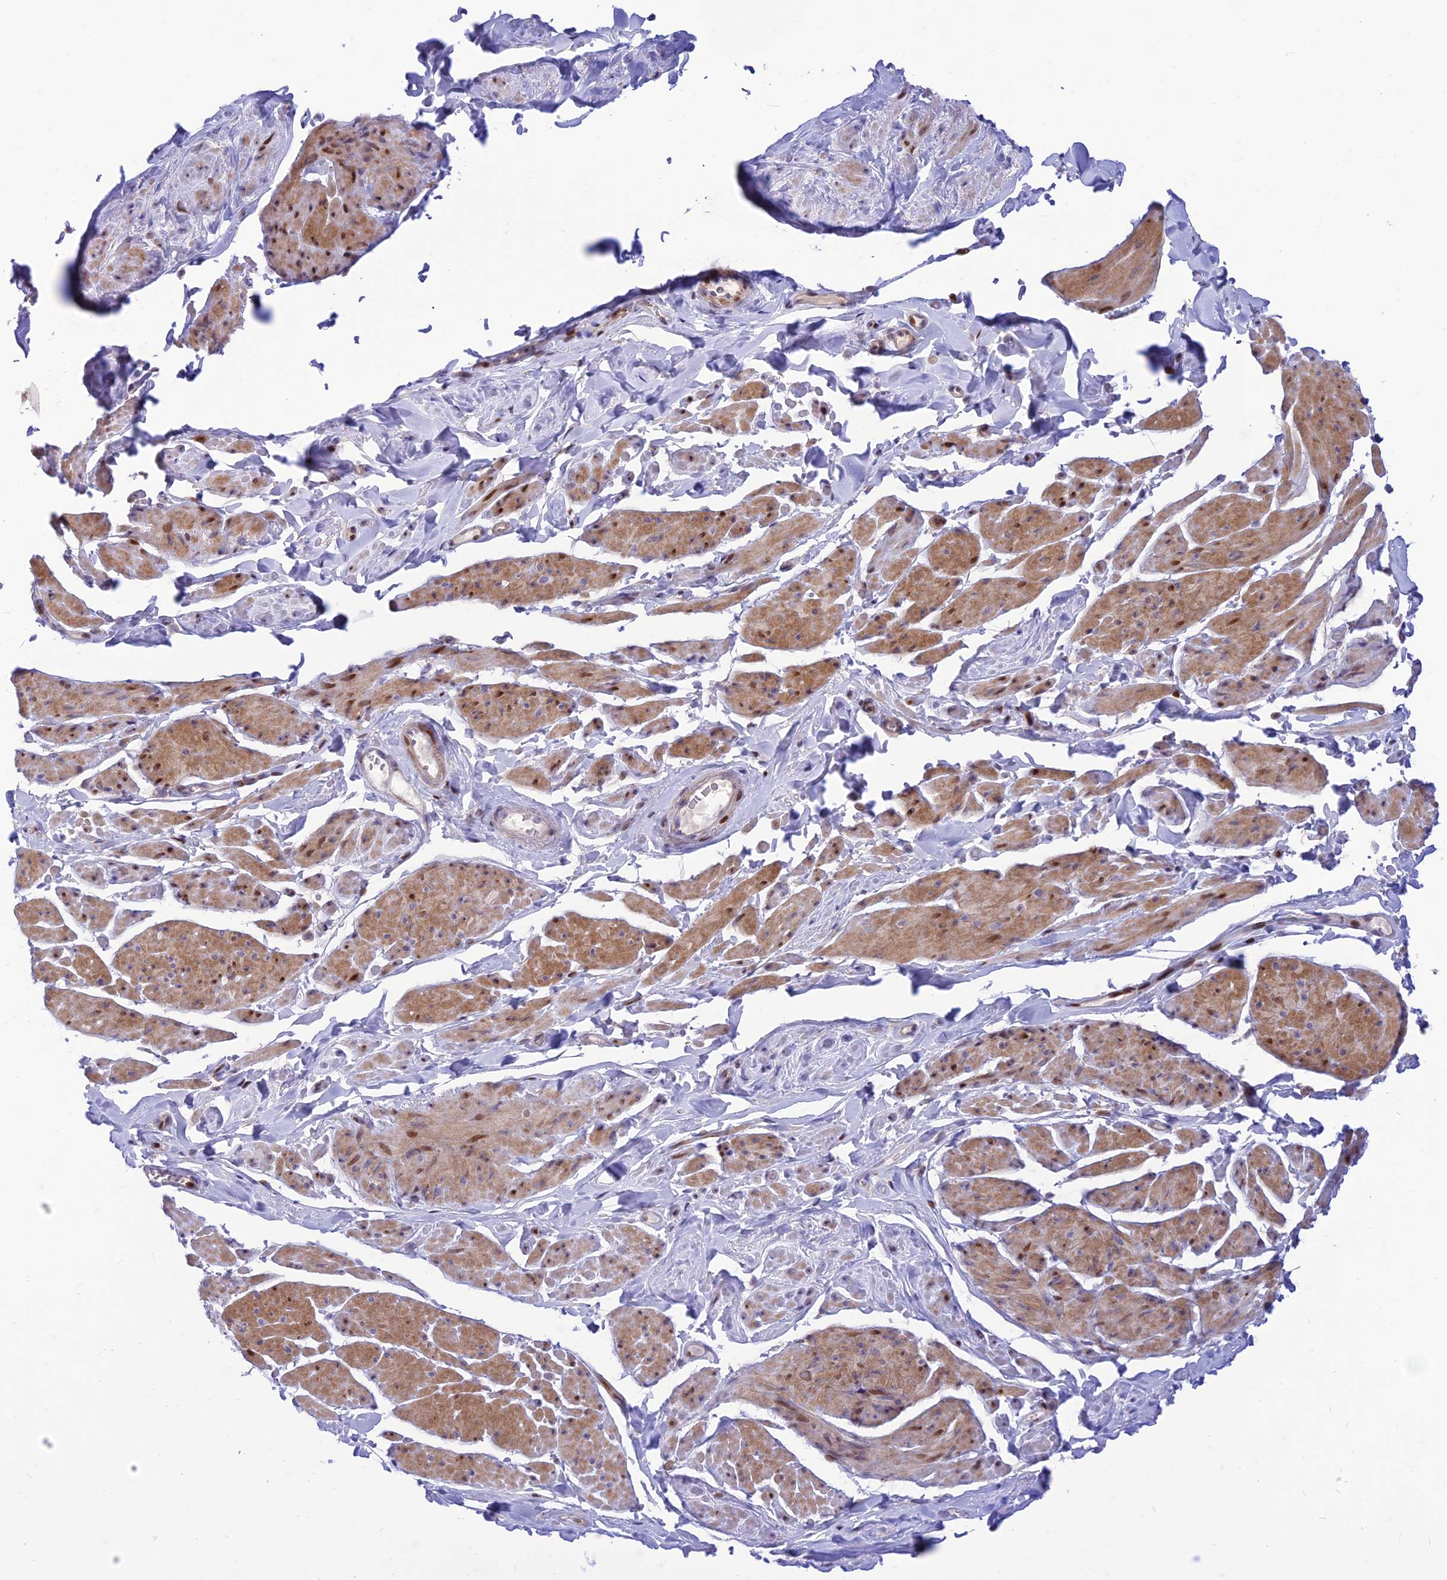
{"staining": {"intensity": "moderate", "quantity": "25%-75%", "location": "cytoplasmic/membranous,nuclear"}, "tissue": "smooth muscle", "cell_type": "Smooth muscle cells", "image_type": "normal", "snomed": [{"axis": "morphology", "description": "Normal tissue, NOS"}, {"axis": "topography", "description": "Smooth muscle"}, {"axis": "topography", "description": "Peripheral nerve tissue"}], "caption": "Immunohistochemical staining of normal smooth muscle shows moderate cytoplasmic/membranous,nuclear protein staining in approximately 25%-75% of smooth muscle cells.", "gene": "FAM186B", "patient": {"sex": "male", "age": 69}}